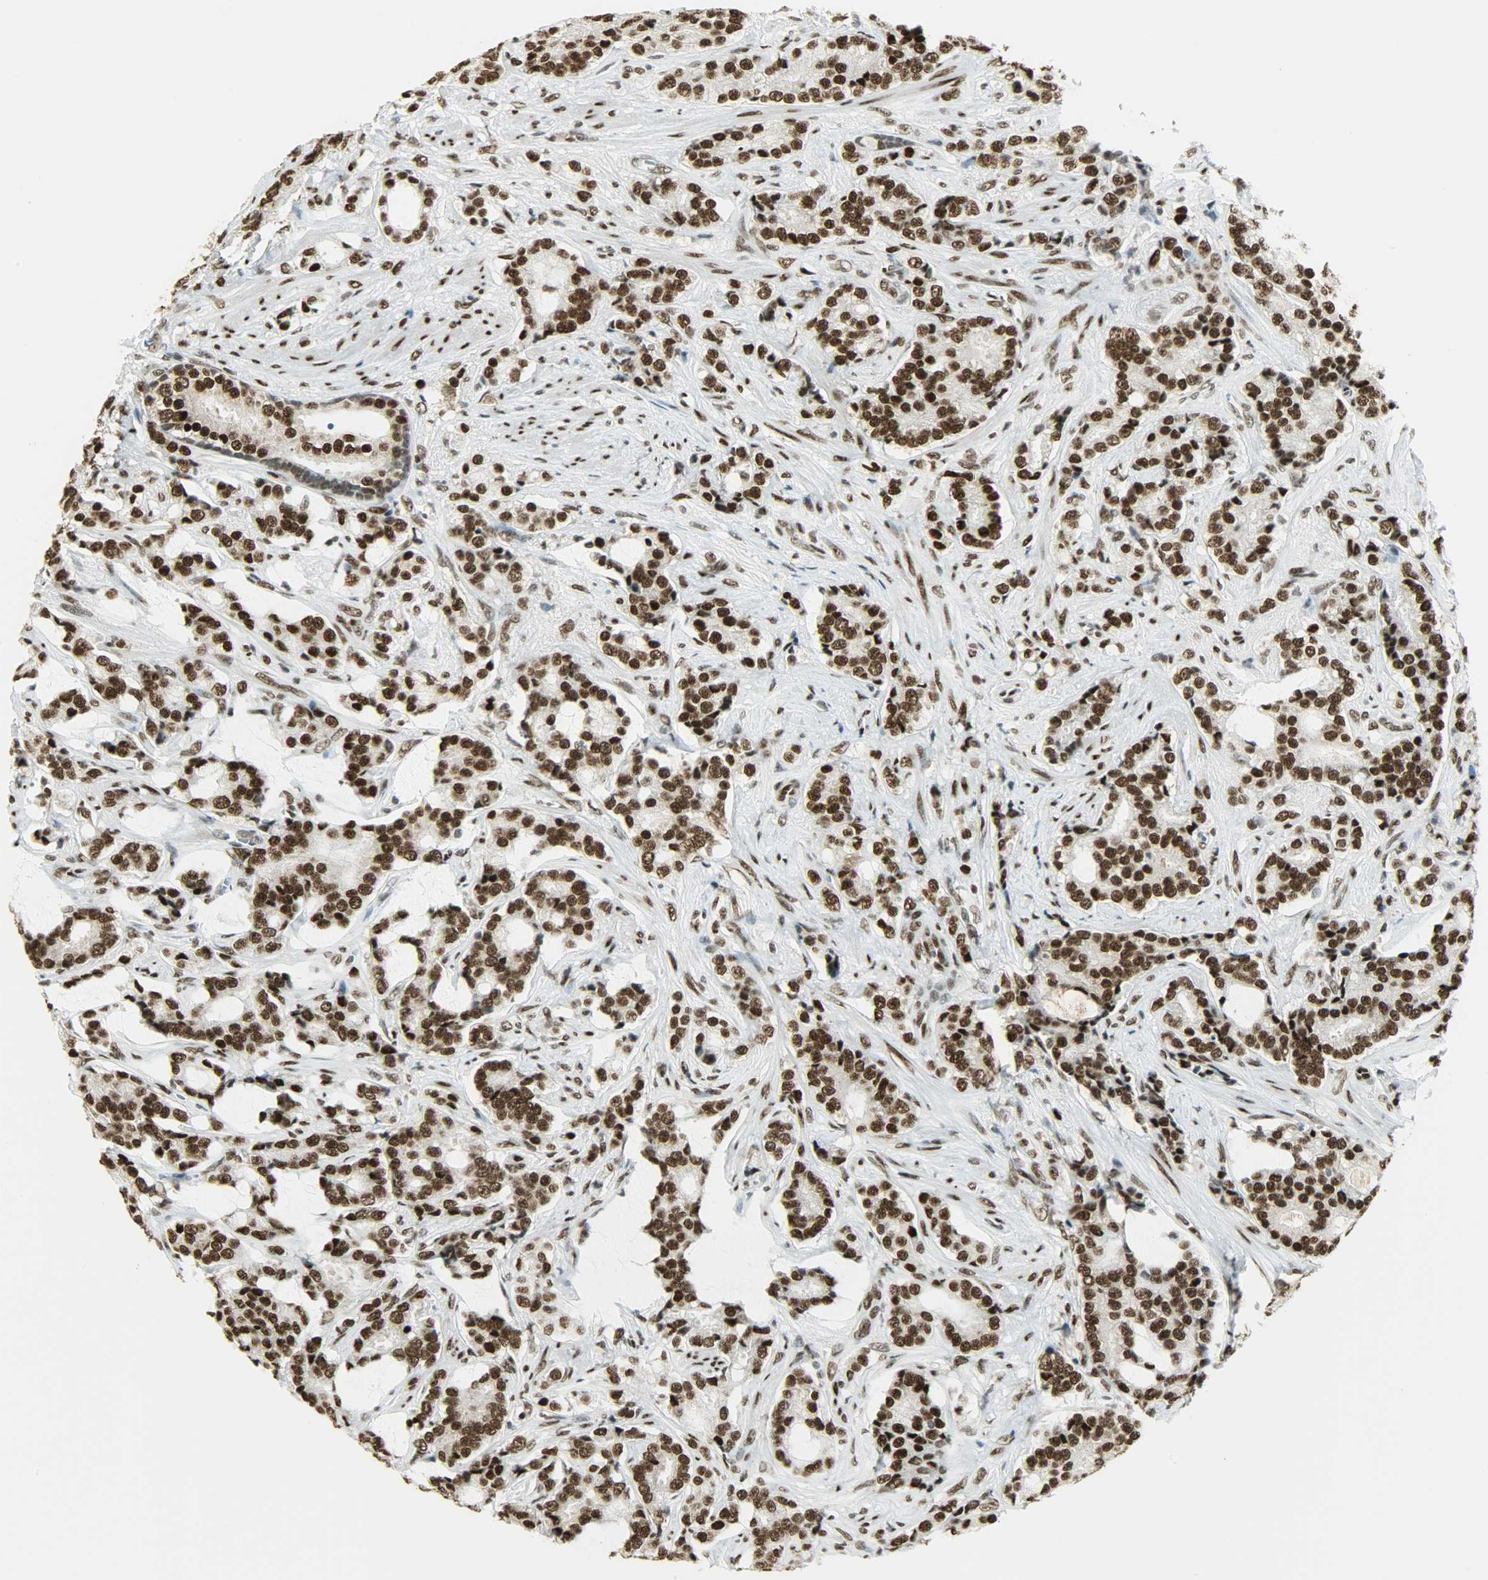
{"staining": {"intensity": "strong", "quantity": ">75%", "location": "nuclear"}, "tissue": "prostate cancer", "cell_type": "Tumor cells", "image_type": "cancer", "snomed": [{"axis": "morphology", "description": "Adenocarcinoma, Low grade"}, {"axis": "topography", "description": "Prostate"}], "caption": "DAB immunohistochemical staining of adenocarcinoma (low-grade) (prostate) shows strong nuclear protein positivity in about >75% of tumor cells.", "gene": "MYEF2", "patient": {"sex": "male", "age": 58}}